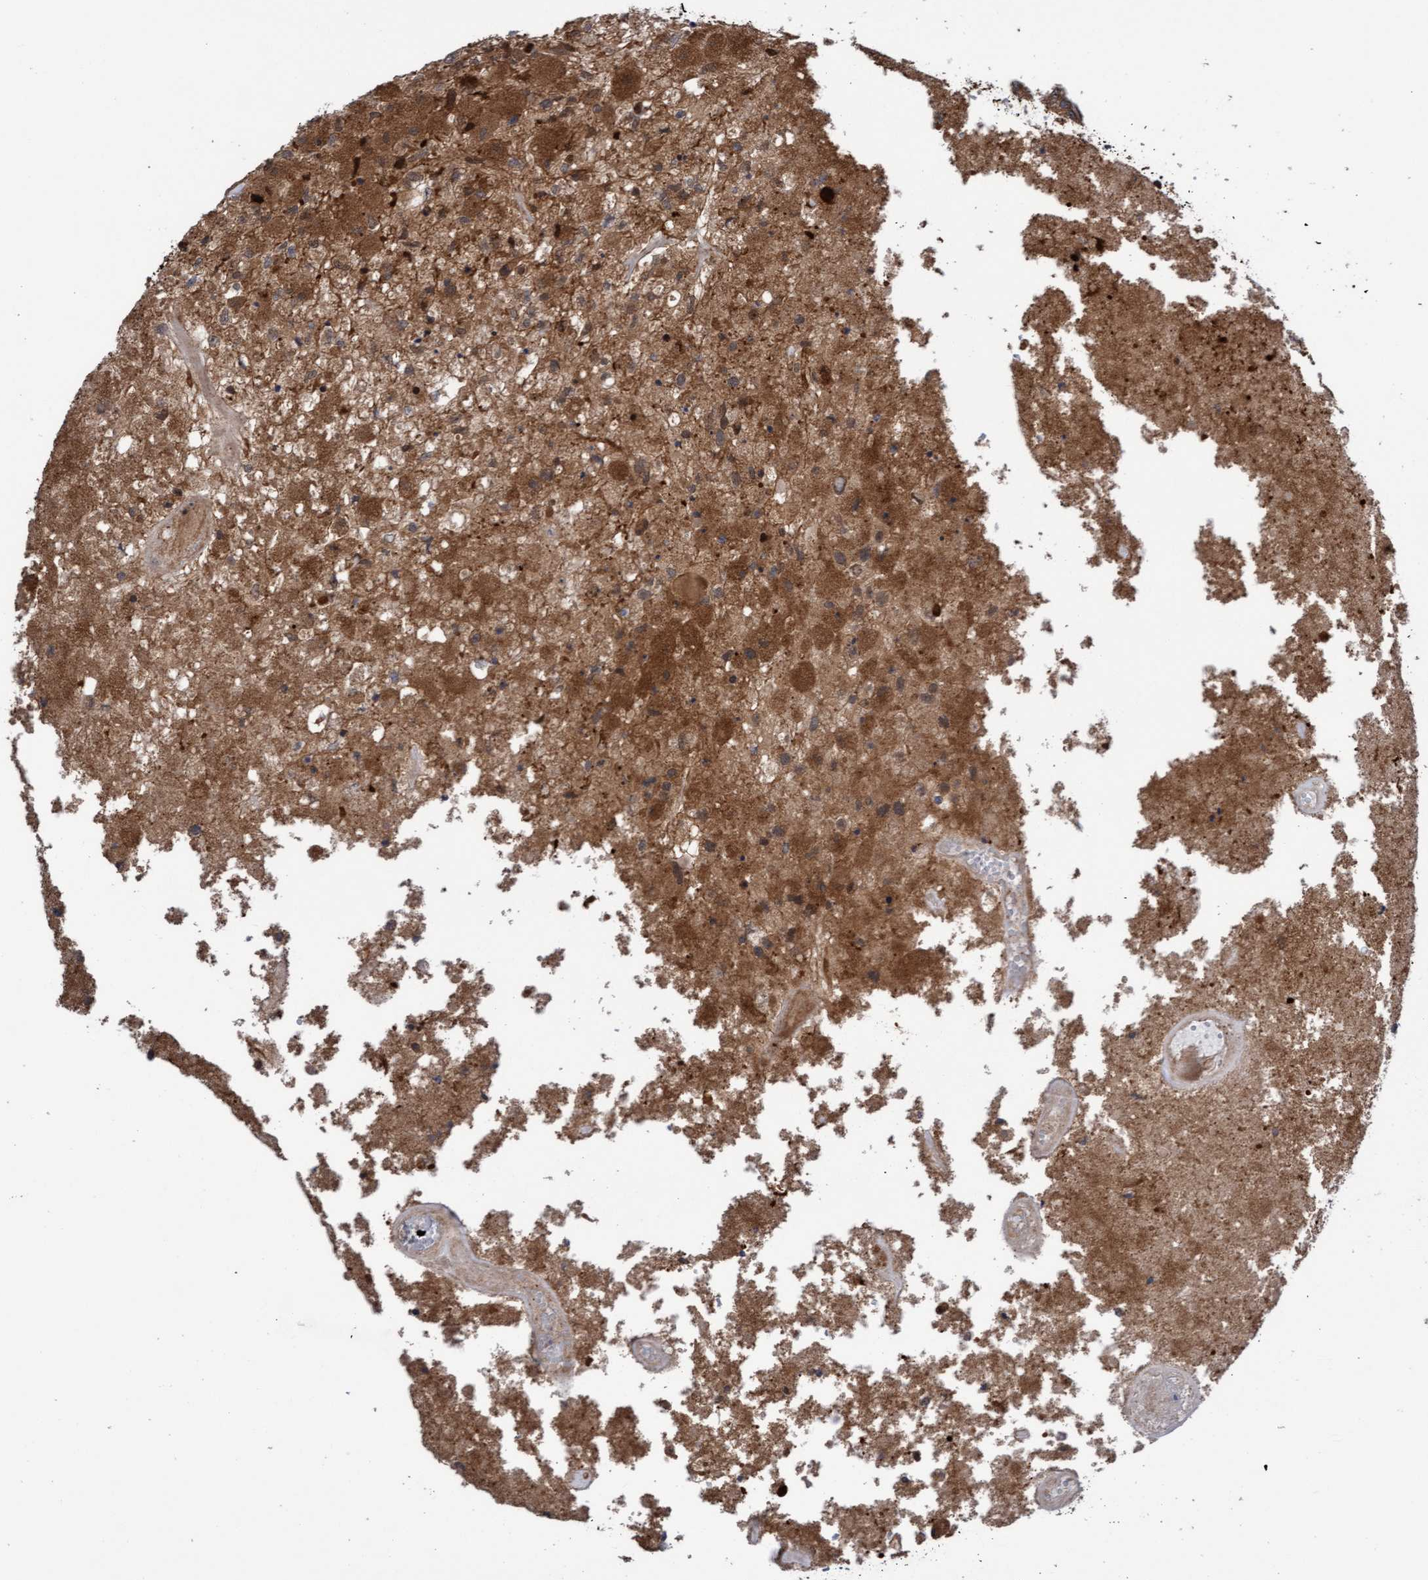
{"staining": {"intensity": "moderate", "quantity": ">75%", "location": "cytoplasmic/membranous"}, "tissue": "glioma", "cell_type": "Tumor cells", "image_type": "cancer", "snomed": [{"axis": "morphology", "description": "Normal tissue, NOS"}, {"axis": "morphology", "description": "Glioma, malignant, High grade"}, {"axis": "topography", "description": "Cerebral cortex"}], "caption": "The immunohistochemical stain shows moderate cytoplasmic/membranous positivity in tumor cells of malignant glioma (high-grade) tissue.", "gene": "ITFG1", "patient": {"sex": "male", "age": 77}}